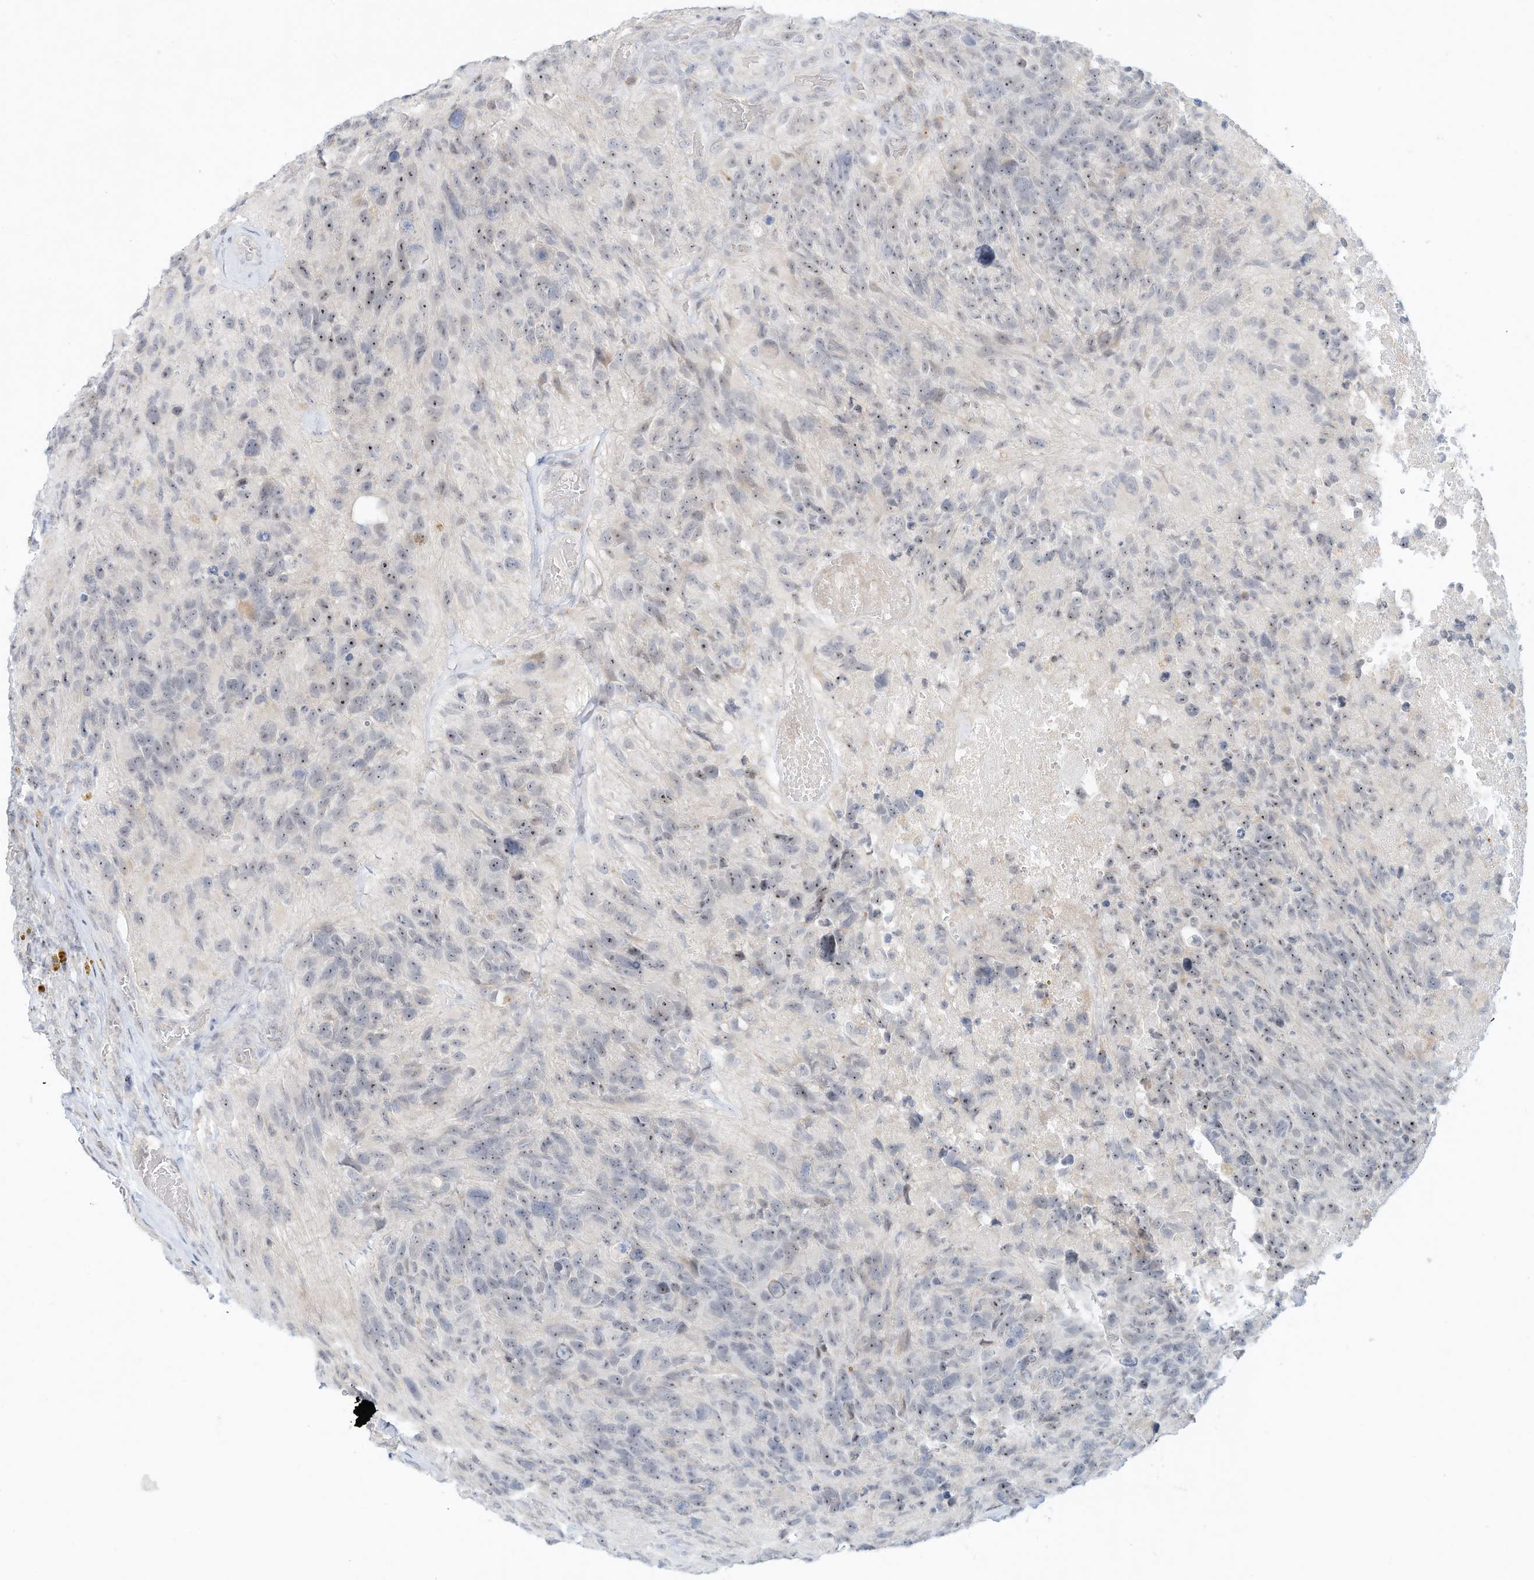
{"staining": {"intensity": "moderate", "quantity": "<25%", "location": "nuclear"}, "tissue": "glioma", "cell_type": "Tumor cells", "image_type": "cancer", "snomed": [{"axis": "morphology", "description": "Glioma, malignant, High grade"}, {"axis": "topography", "description": "Brain"}], "caption": "This photomicrograph exhibits glioma stained with immunohistochemistry (IHC) to label a protein in brown. The nuclear of tumor cells show moderate positivity for the protein. Nuclei are counter-stained blue.", "gene": "PAK6", "patient": {"sex": "male", "age": 69}}